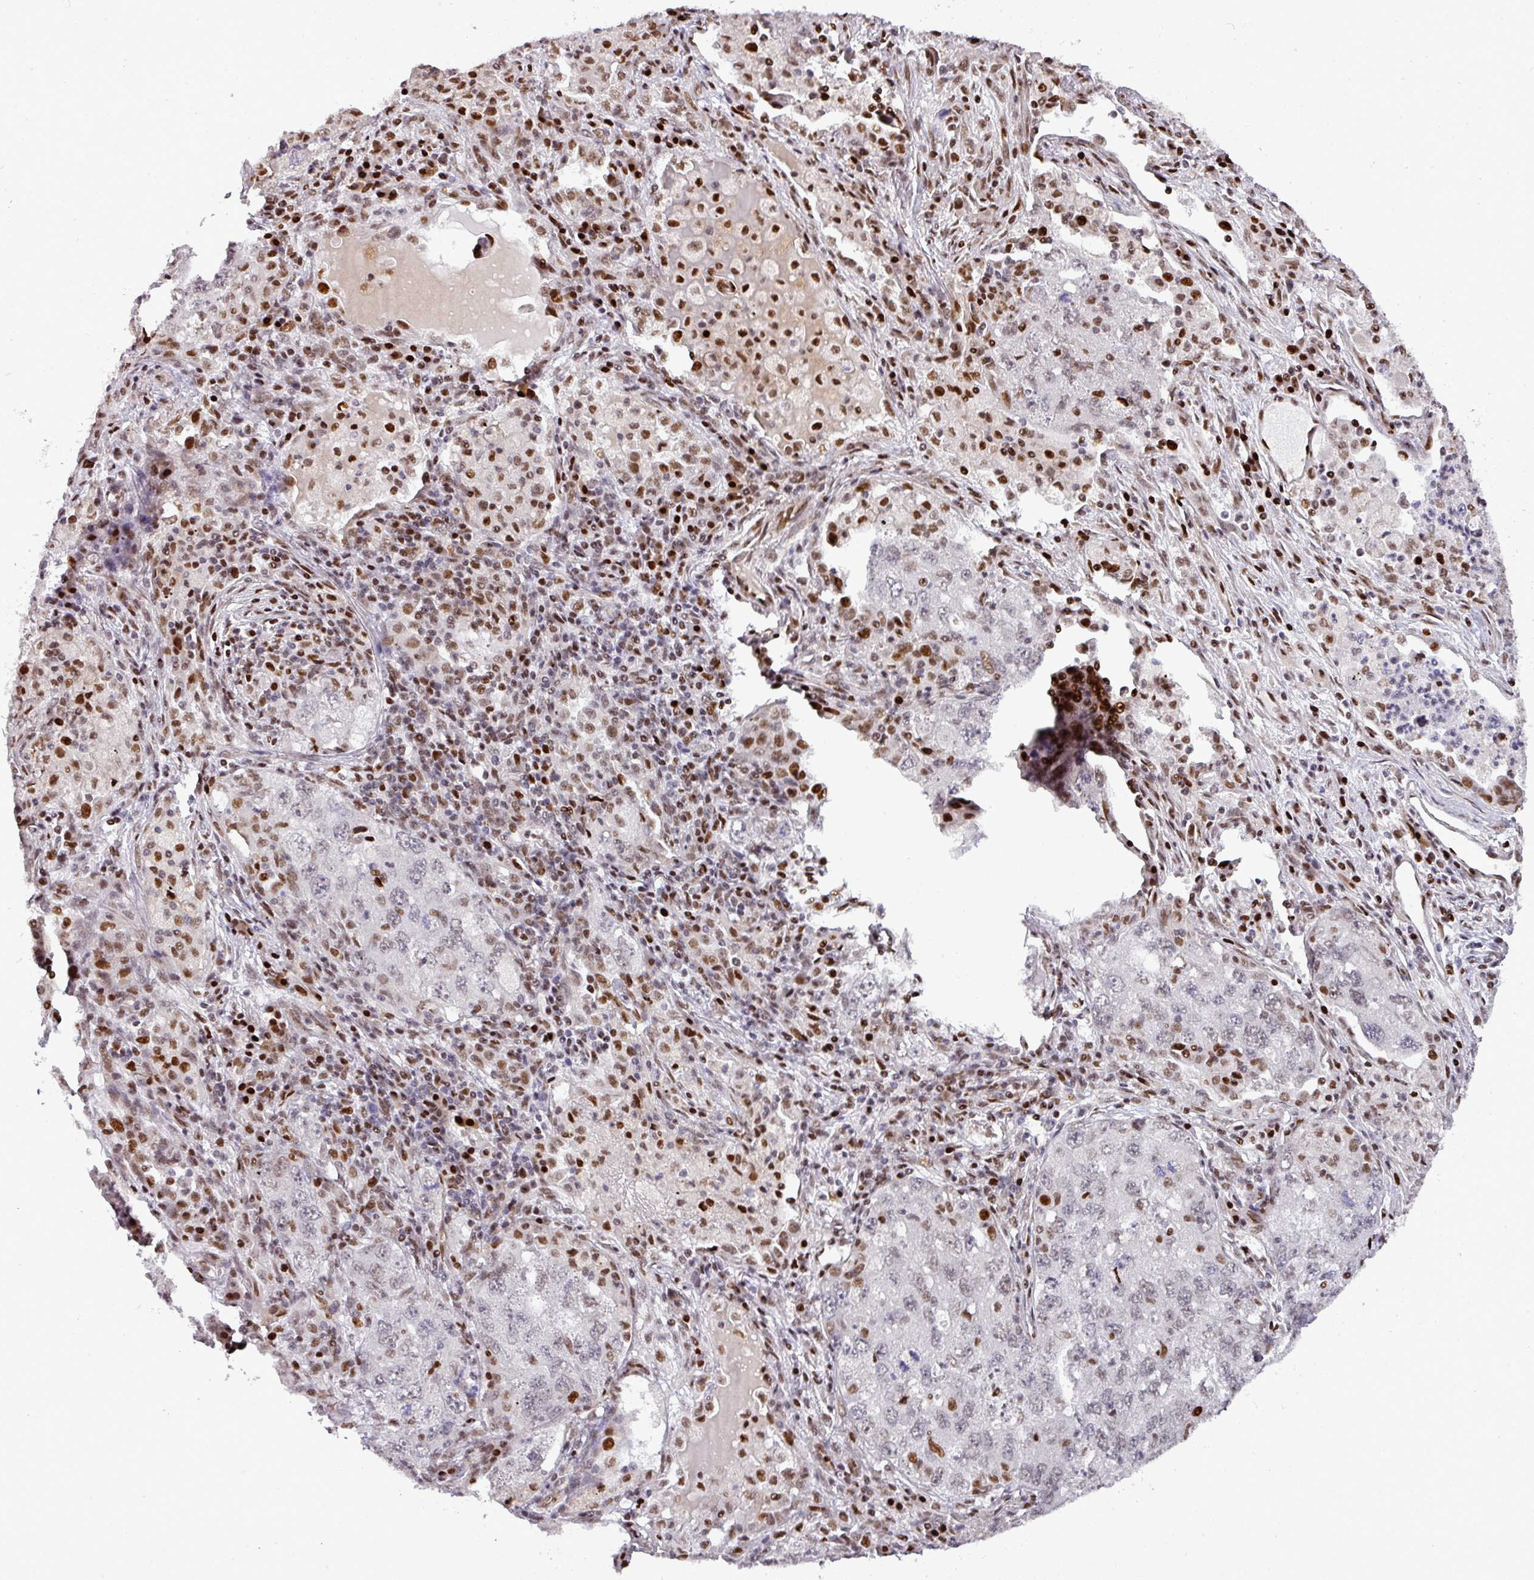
{"staining": {"intensity": "moderate", "quantity": "25%-75%", "location": "nuclear"}, "tissue": "lung cancer", "cell_type": "Tumor cells", "image_type": "cancer", "snomed": [{"axis": "morphology", "description": "Adenocarcinoma, NOS"}, {"axis": "topography", "description": "Lung"}], "caption": "Lung cancer stained with a brown dye demonstrates moderate nuclear positive staining in about 25%-75% of tumor cells.", "gene": "MYSM1", "patient": {"sex": "female", "age": 57}}